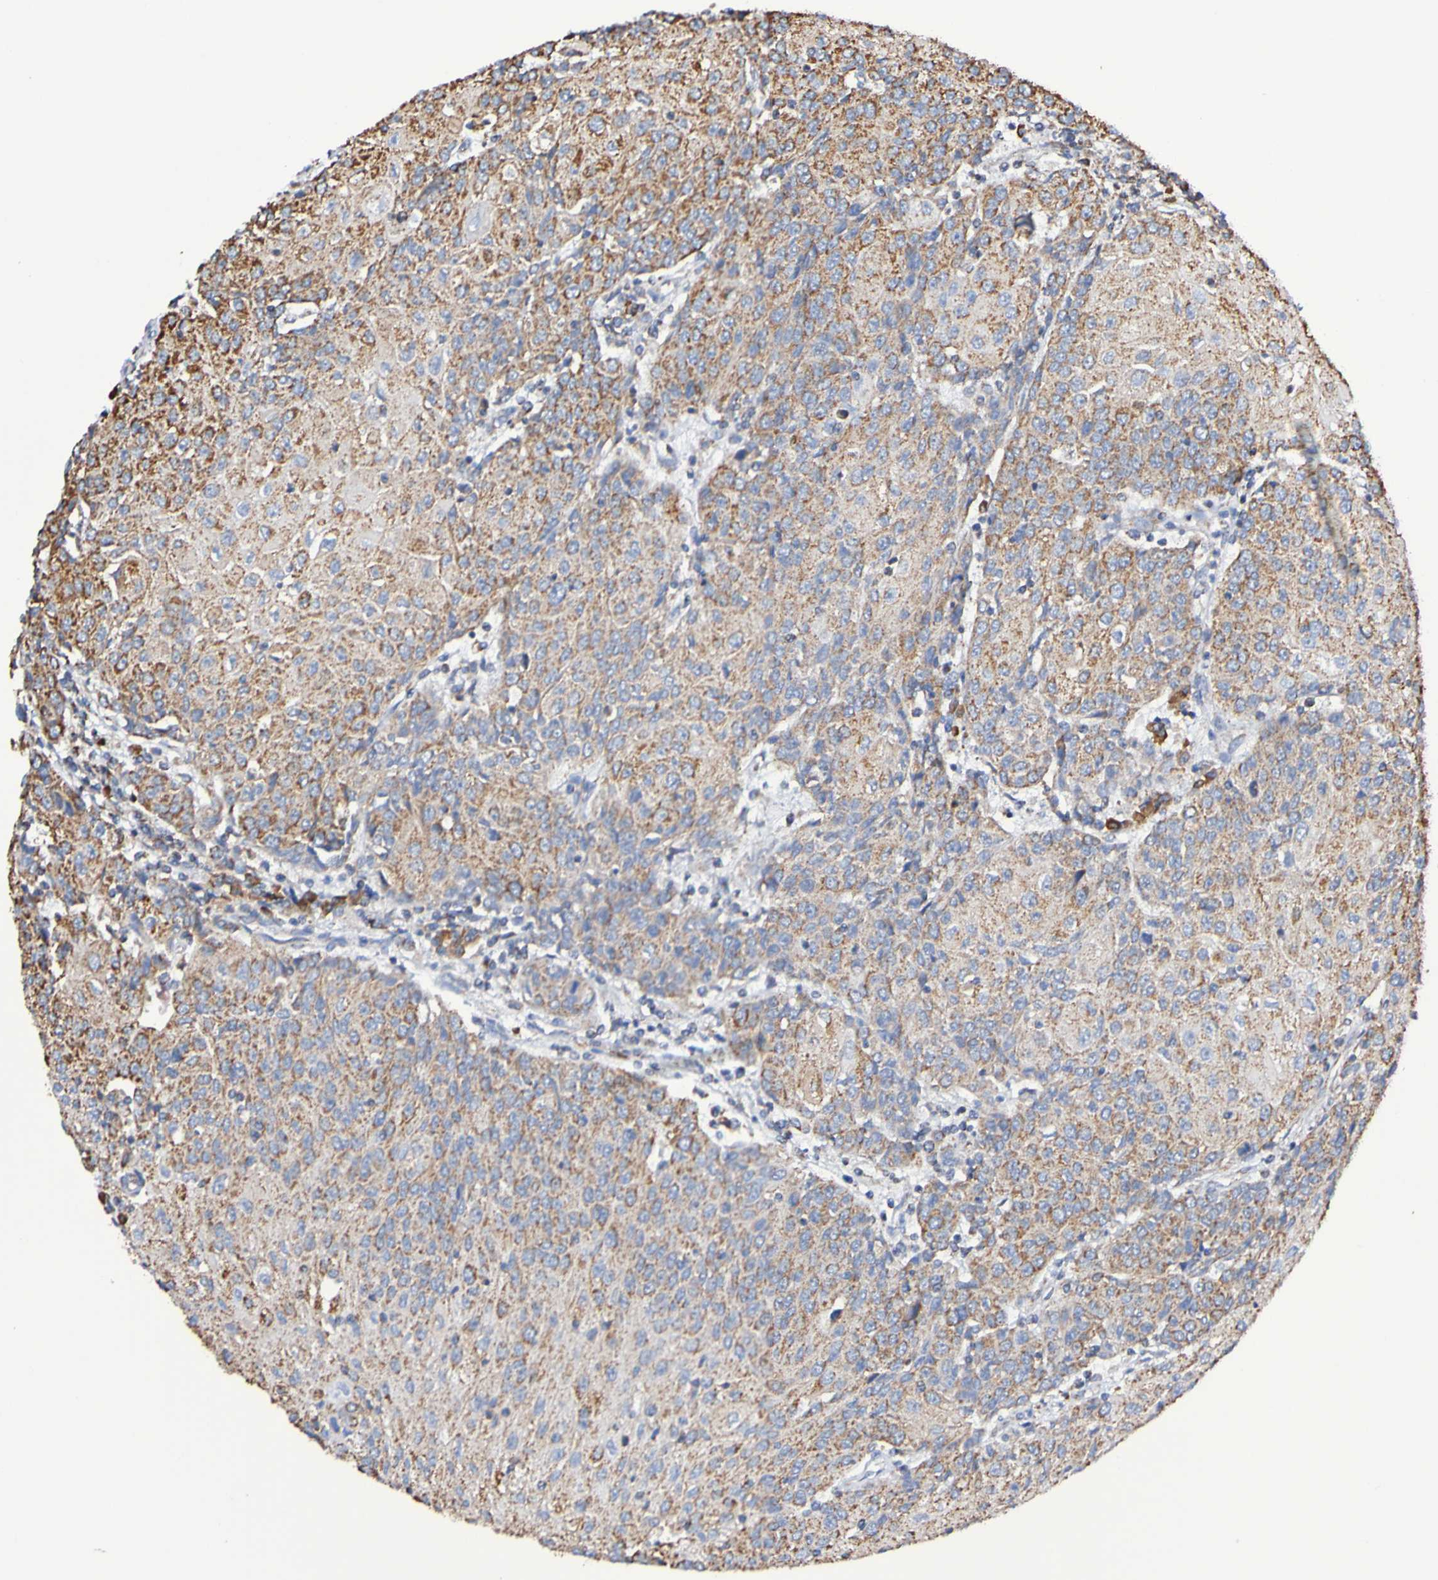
{"staining": {"intensity": "moderate", "quantity": ">75%", "location": "cytoplasmic/membranous"}, "tissue": "urothelial cancer", "cell_type": "Tumor cells", "image_type": "cancer", "snomed": [{"axis": "morphology", "description": "Urothelial carcinoma, High grade"}, {"axis": "topography", "description": "Urinary bladder"}], "caption": "High-power microscopy captured an immunohistochemistry (IHC) histopathology image of urothelial carcinoma (high-grade), revealing moderate cytoplasmic/membranous positivity in approximately >75% of tumor cells.", "gene": "IL18R1", "patient": {"sex": "female", "age": 85}}